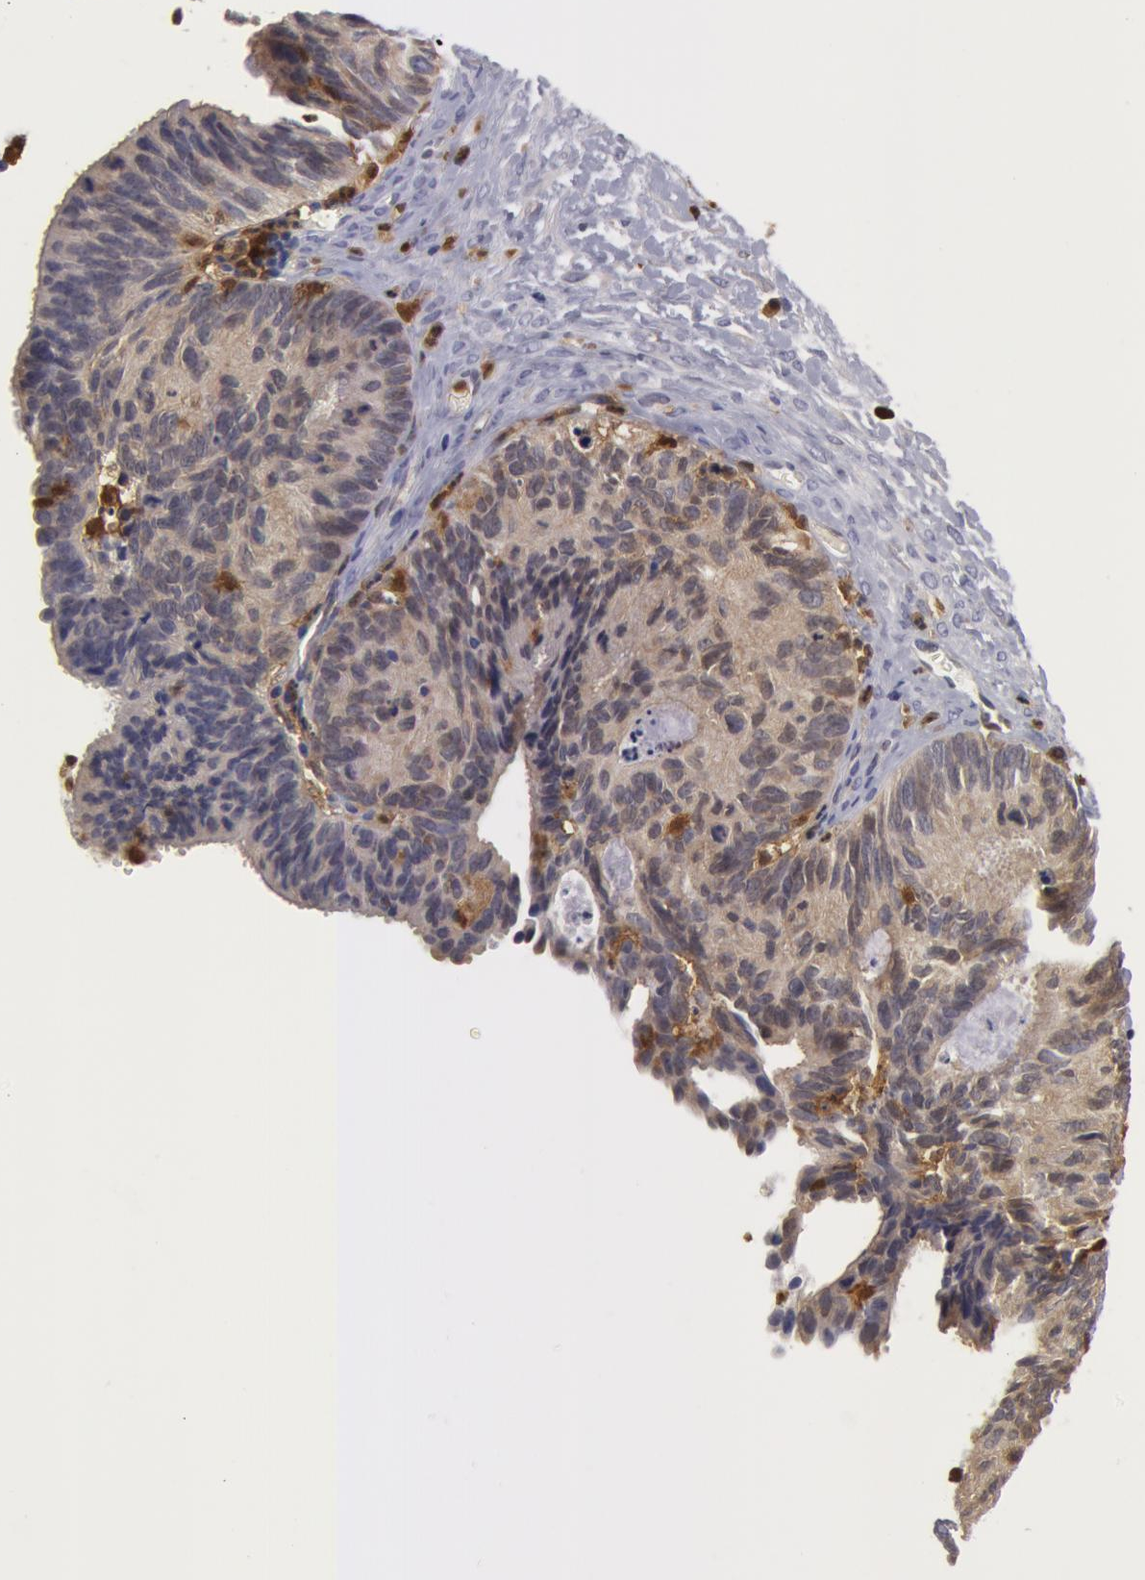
{"staining": {"intensity": "moderate", "quantity": ">75%", "location": "cytoplasmic/membranous"}, "tissue": "ovarian cancer", "cell_type": "Tumor cells", "image_type": "cancer", "snomed": [{"axis": "morphology", "description": "Carcinoma, endometroid"}, {"axis": "topography", "description": "Ovary"}], "caption": "The photomicrograph exhibits immunohistochemical staining of ovarian cancer. There is moderate cytoplasmic/membranous positivity is identified in approximately >75% of tumor cells. (brown staining indicates protein expression, while blue staining denotes nuclei).", "gene": "SYK", "patient": {"sex": "female", "age": 52}}